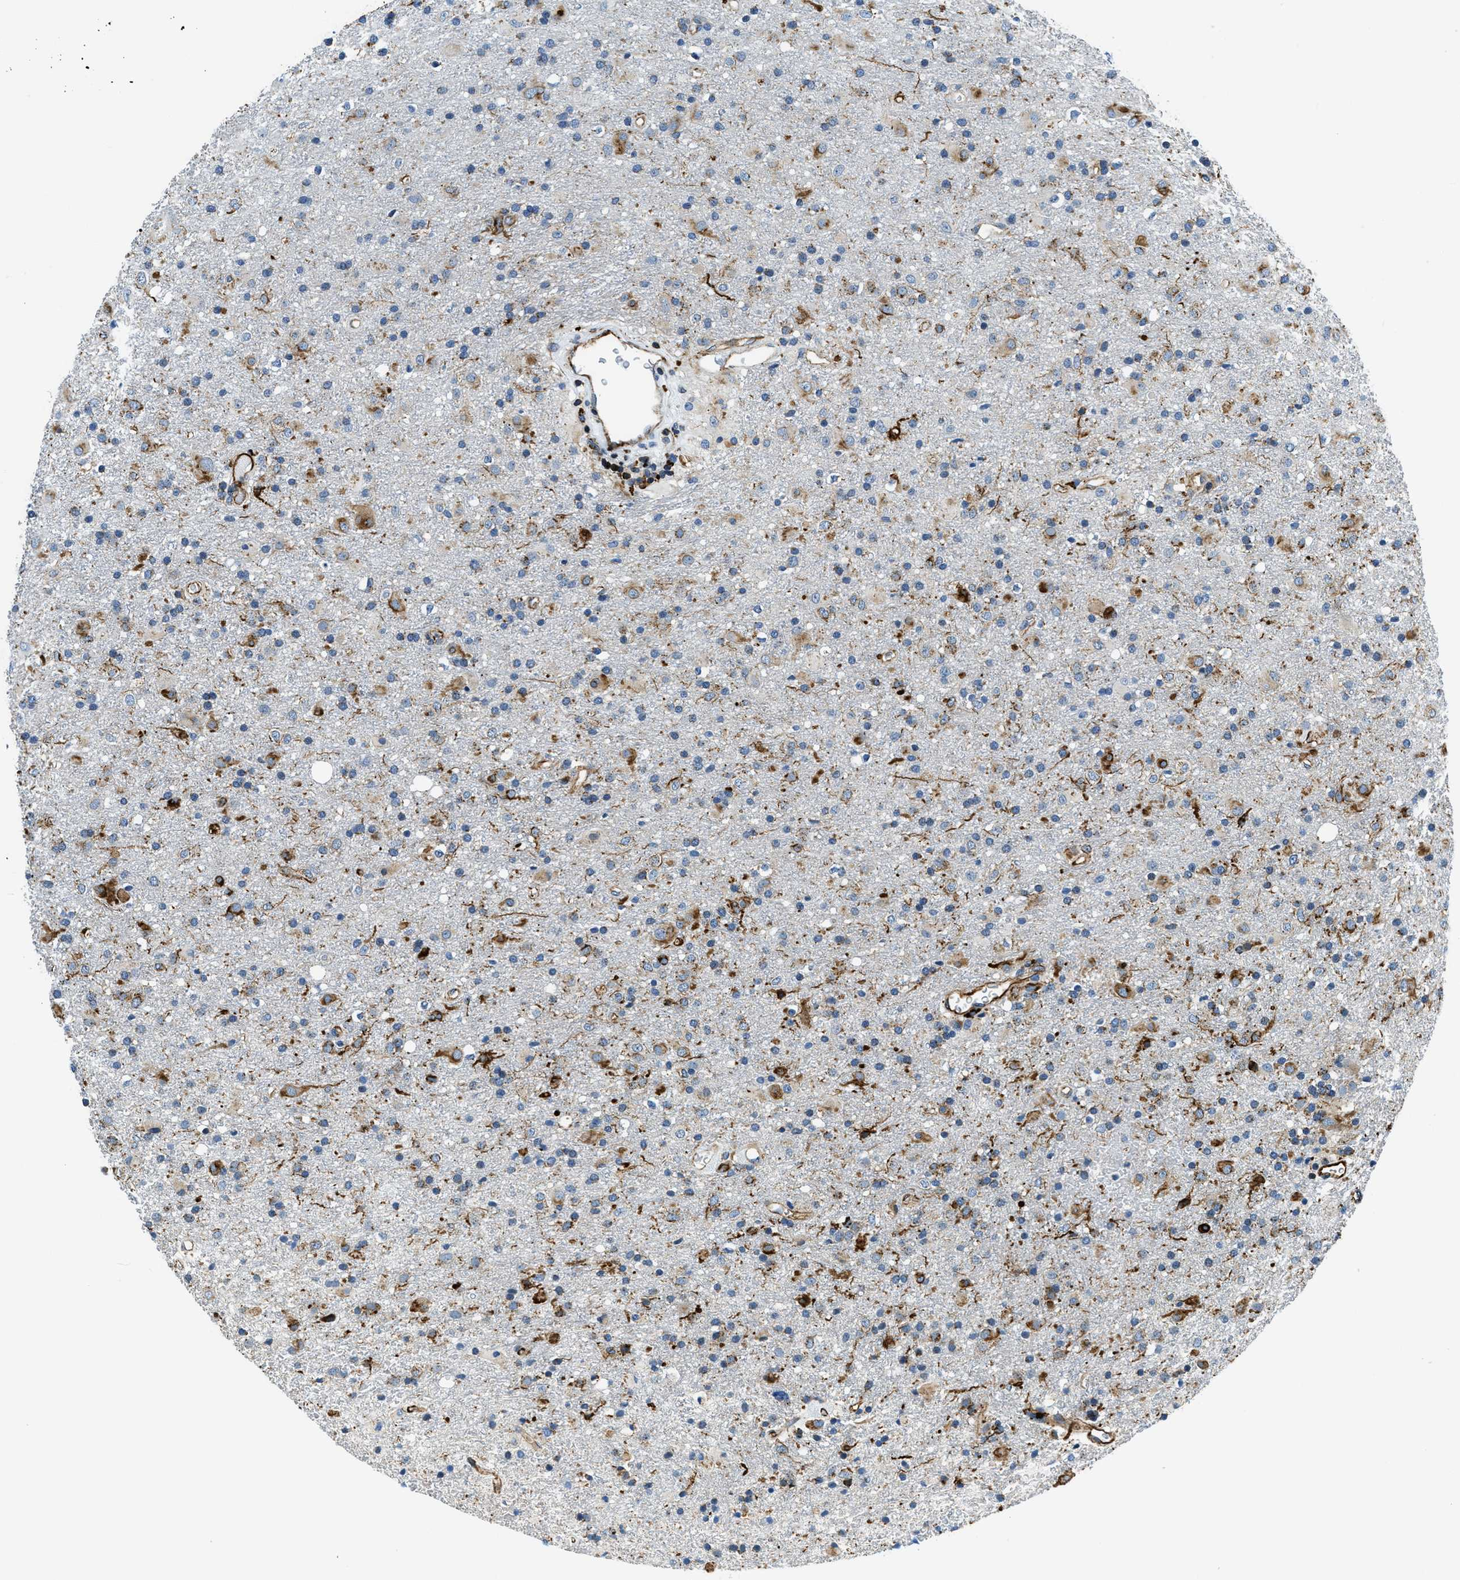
{"staining": {"intensity": "moderate", "quantity": "<25%", "location": "cytoplasmic/membranous"}, "tissue": "glioma", "cell_type": "Tumor cells", "image_type": "cancer", "snomed": [{"axis": "morphology", "description": "Glioma, malignant, Low grade"}, {"axis": "topography", "description": "Brain"}], "caption": "Immunohistochemistry of glioma displays low levels of moderate cytoplasmic/membranous staining in about <25% of tumor cells. (Brightfield microscopy of DAB IHC at high magnification).", "gene": "GNS", "patient": {"sex": "male", "age": 65}}